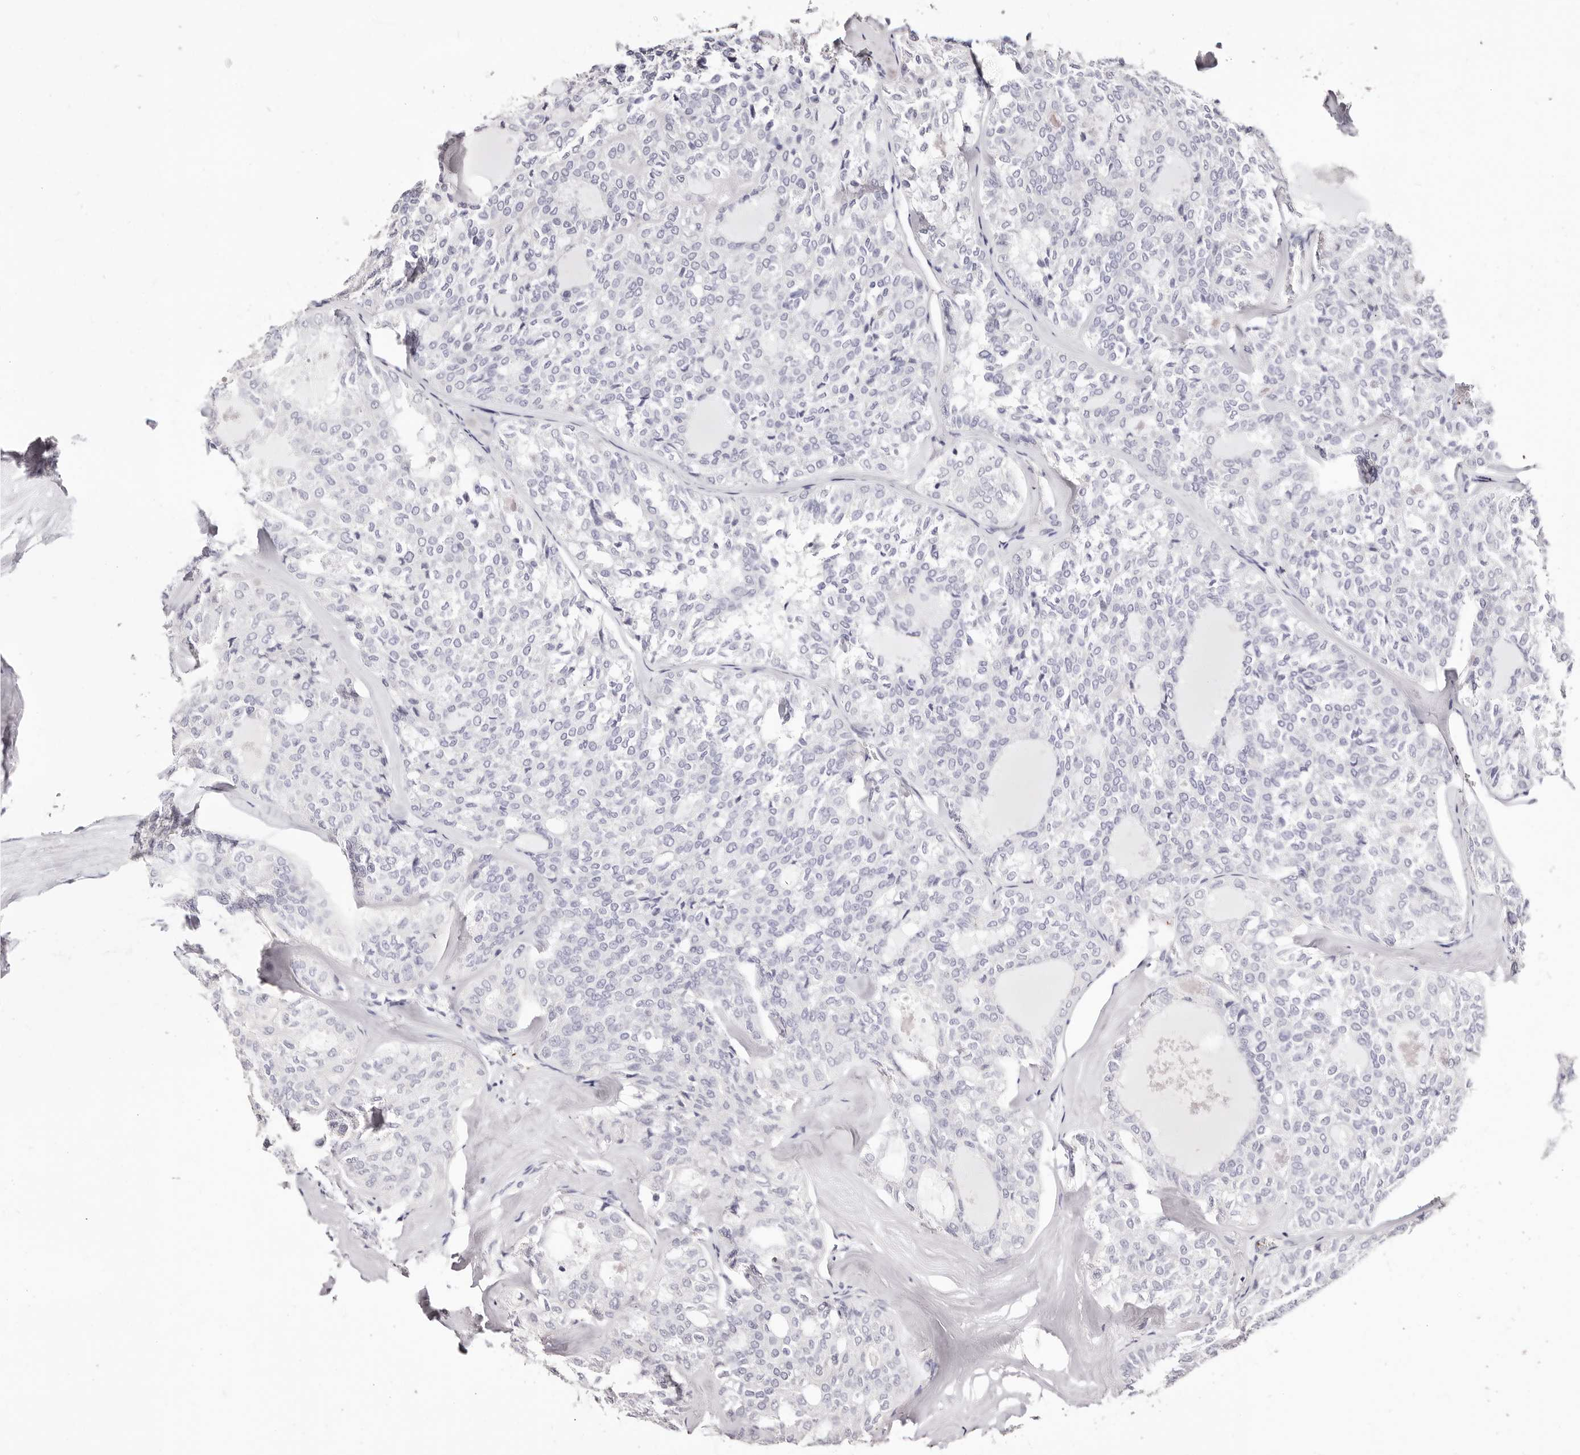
{"staining": {"intensity": "negative", "quantity": "none", "location": "none"}, "tissue": "thyroid cancer", "cell_type": "Tumor cells", "image_type": "cancer", "snomed": [{"axis": "morphology", "description": "Follicular adenoma carcinoma, NOS"}, {"axis": "topography", "description": "Thyroid gland"}], "caption": "IHC histopathology image of thyroid follicular adenoma carcinoma stained for a protein (brown), which reveals no positivity in tumor cells.", "gene": "PF4", "patient": {"sex": "male", "age": 75}}